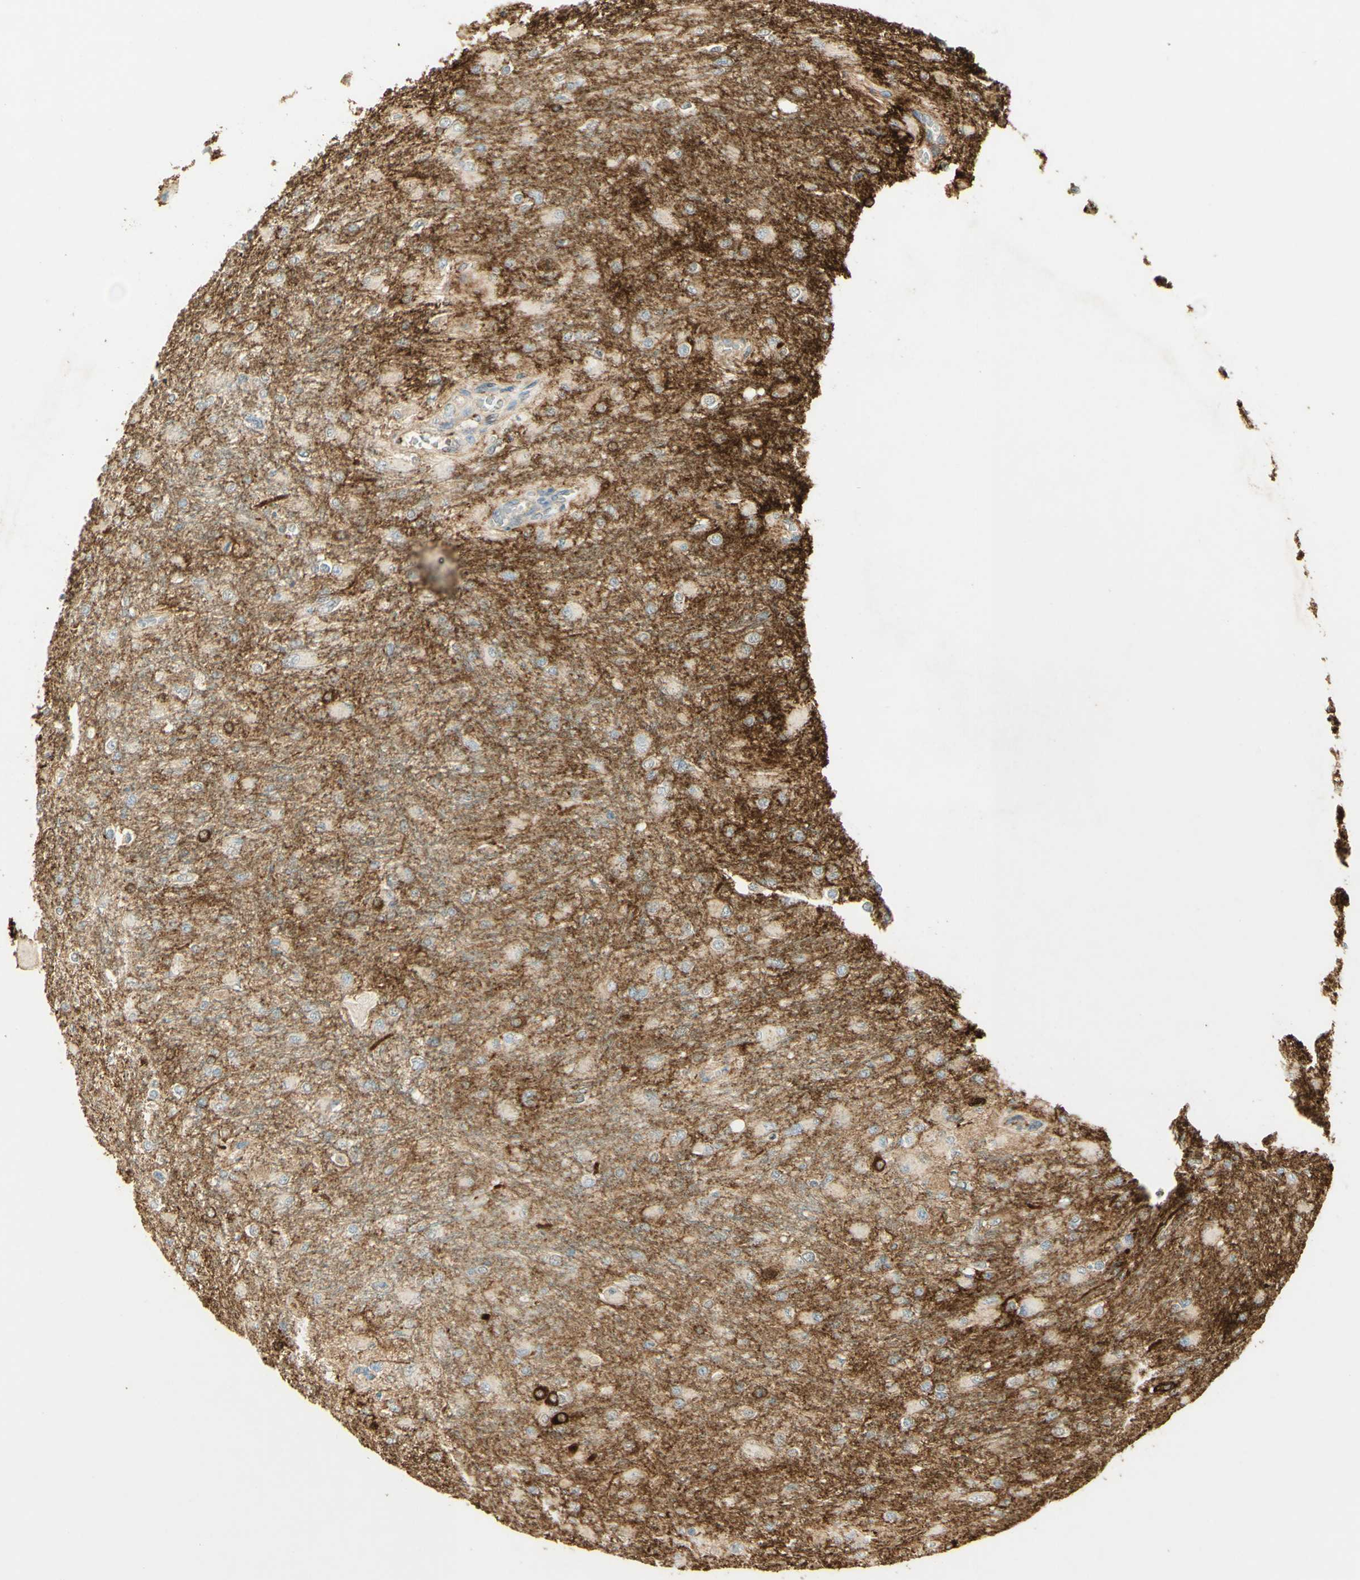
{"staining": {"intensity": "strong", "quantity": "<25%", "location": "cytoplasmic/membranous"}, "tissue": "glioma", "cell_type": "Tumor cells", "image_type": "cancer", "snomed": [{"axis": "morphology", "description": "Glioma, malignant, High grade"}, {"axis": "topography", "description": "Cerebral cortex"}], "caption": "Tumor cells demonstrate strong cytoplasmic/membranous staining in approximately <25% of cells in glioma.", "gene": "TNN", "patient": {"sex": "female", "age": 36}}